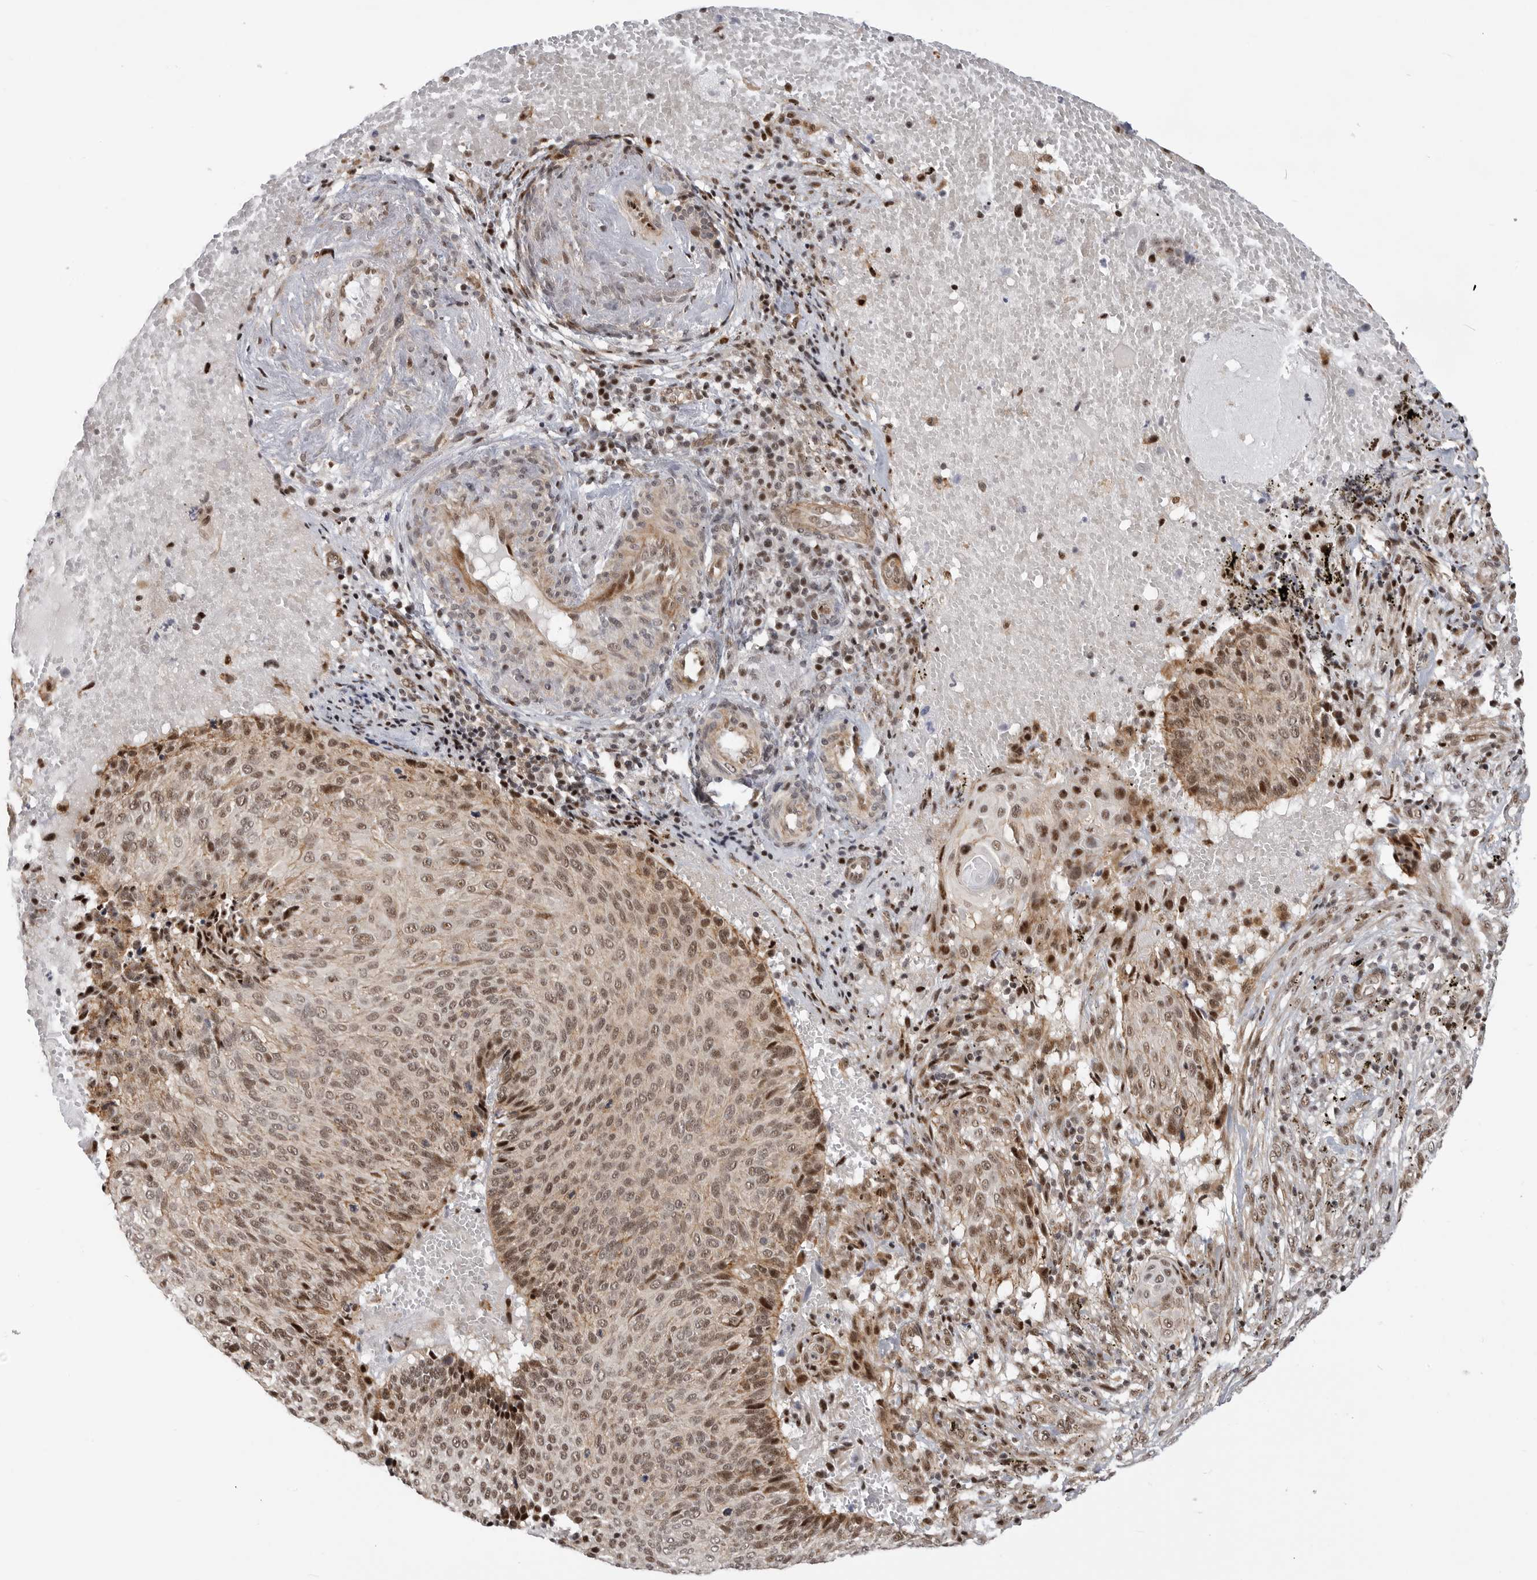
{"staining": {"intensity": "moderate", "quantity": ">75%", "location": "nuclear"}, "tissue": "cervical cancer", "cell_type": "Tumor cells", "image_type": "cancer", "snomed": [{"axis": "morphology", "description": "Squamous cell carcinoma, NOS"}, {"axis": "topography", "description": "Cervix"}], "caption": "About >75% of tumor cells in cervical cancer (squamous cell carcinoma) display moderate nuclear protein positivity as visualized by brown immunohistochemical staining.", "gene": "GPATCH2", "patient": {"sex": "female", "age": 74}}